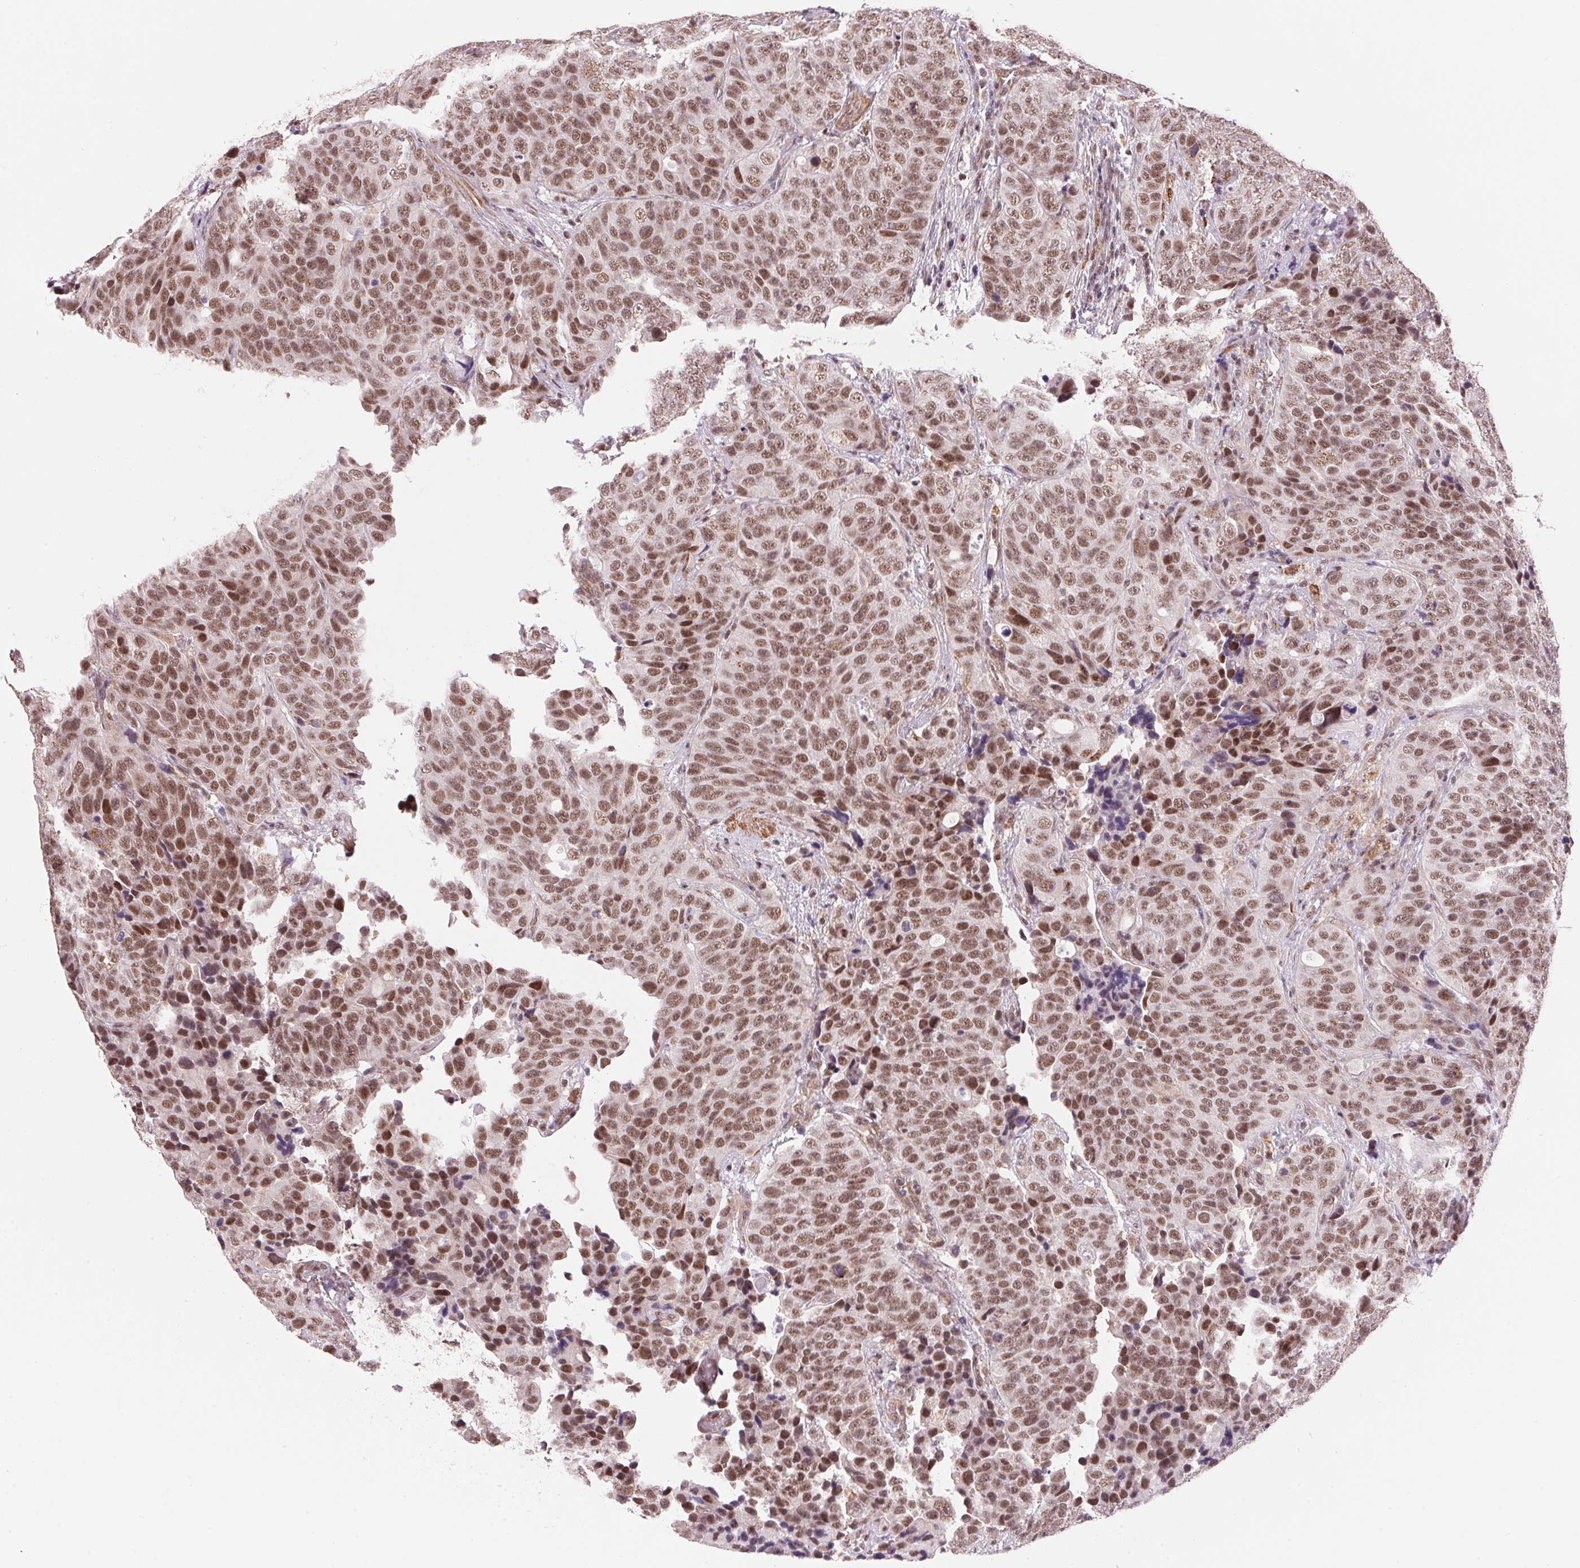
{"staining": {"intensity": "moderate", "quantity": ">75%", "location": "nuclear"}, "tissue": "urothelial cancer", "cell_type": "Tumor cells", "image_type": "cancer", "snomed": [{"axis": "morphology", "description": "Urothelial carcinoma, NOS"}, {"axis": "topography", "description": "Urinary bladder"}], "caption": "Immunohistochemistry micrograph of neoplastic tissue: urothelial cancer stained using IHC displays medium levels of moderate protein expression localized specifically in the nuclear of tumor cells, appearing as a nuclear brown color.", "gene": "HNRNPDL", "patient": {"sex": "male", "age": 52}}